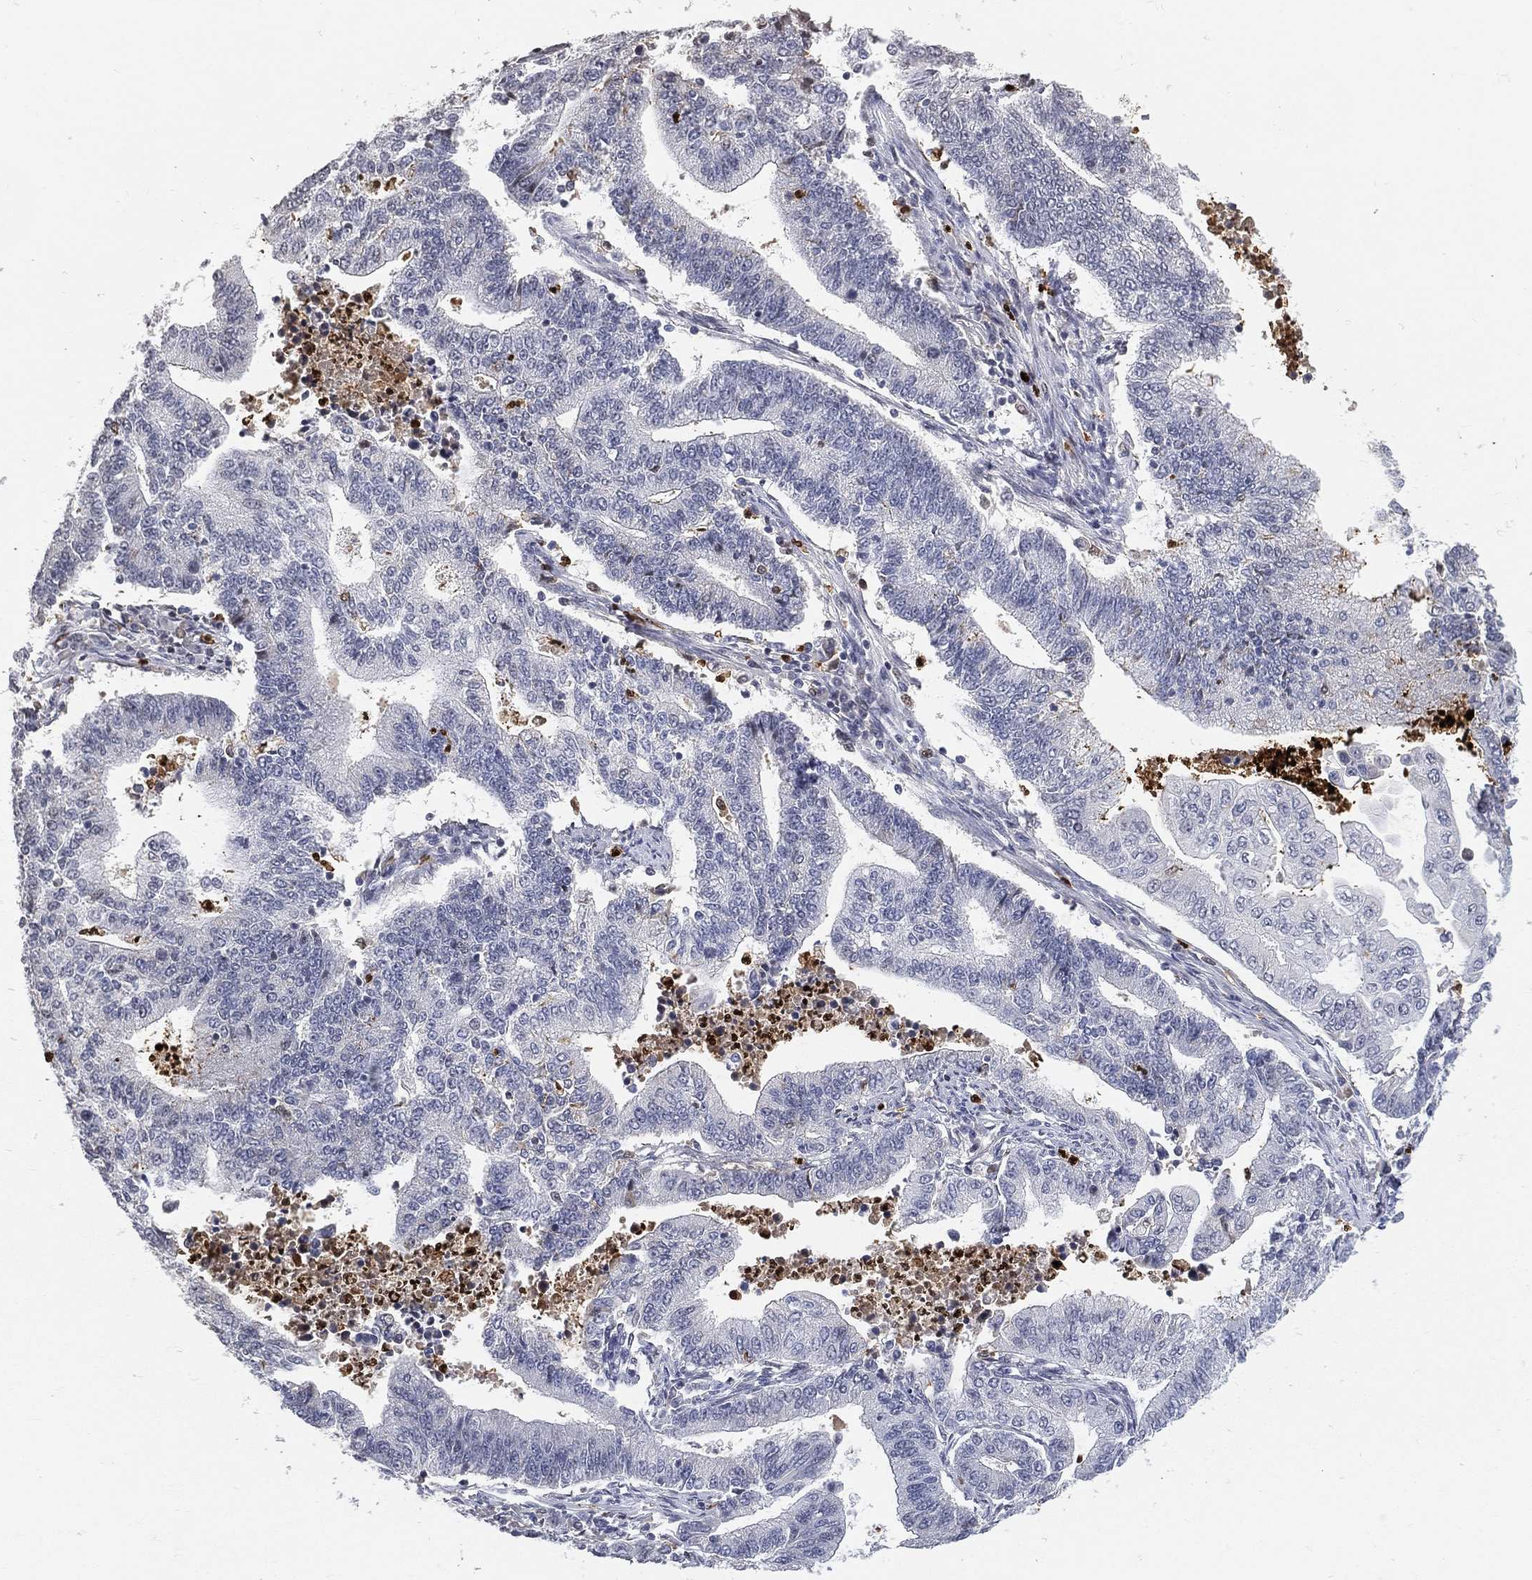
{"staining": {"intensity": "negative", "quantity": "none", "location": "none"}, "tissue": "endometrial cancer", "cell_type": "Tumor cells", "image_type": "cancer", "snomed": [{"axis": "morphology", "description": "Adenocarcinoma, NOS"}, {"axis": "topography", "description": "Uterus"}, {"axis": "topography", "description": "Endometrium"}], "caption": "An image of endometrial cancer stained for a protein reveals no brown staining in tumor cells.", "gene": "ARG1", "patient": {"sex": "female", "age": 54}}